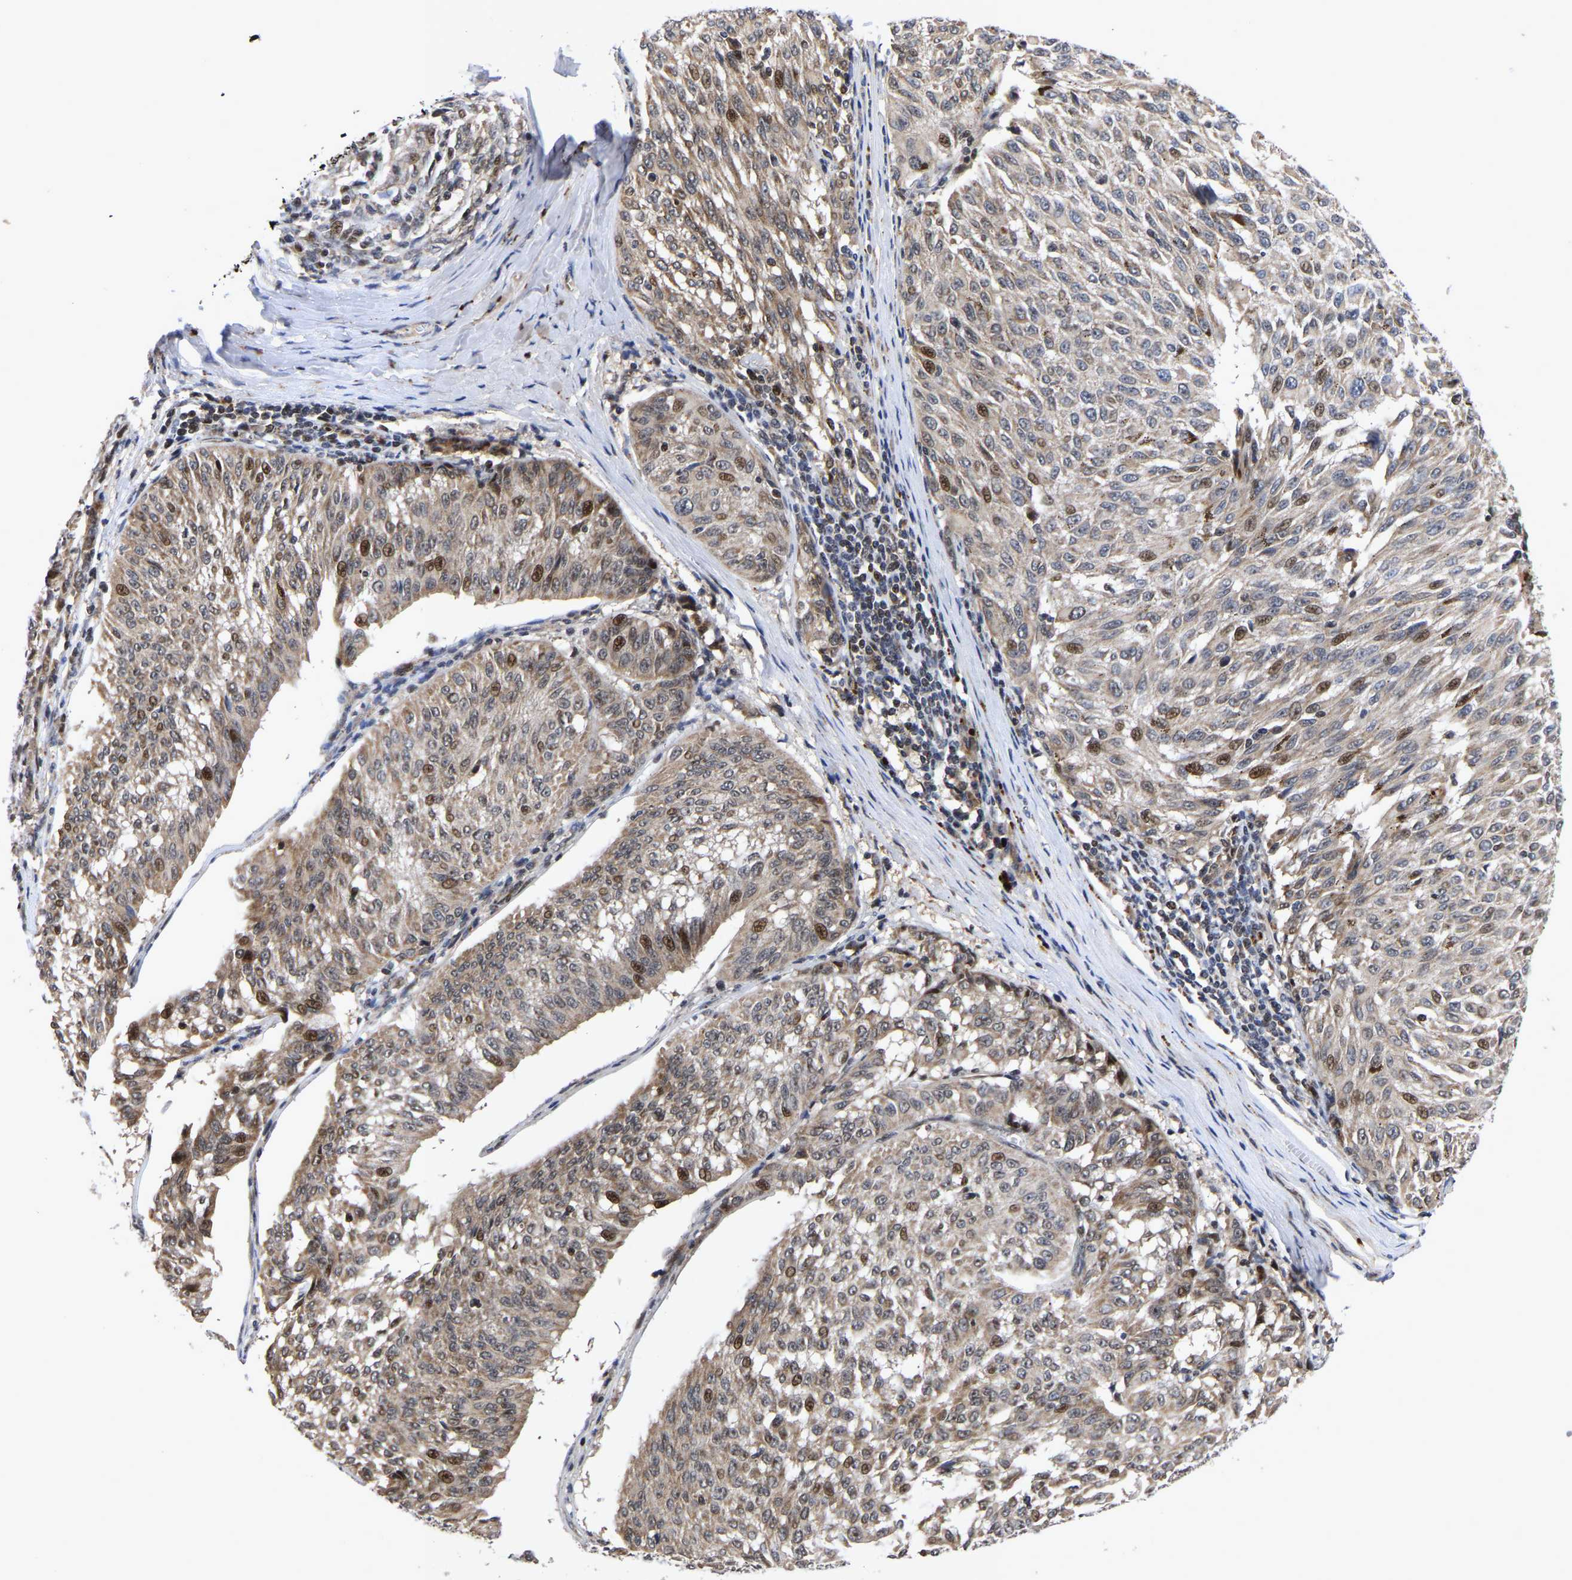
{"staining": {"intensity": "moderate", "quantity": ">75%", "location": "cytoplasmic/membranous,nuclear"}, "tissue": "melanoma", "cell_type": "Tumor cells", "image_type": "cancer", "snomed": [{"axis": "morphology", "description": "Malignant melanoma, NOS"}, {"axis": "topography", "description": "Skin"}], "caption": "A brown stain labels moderate cytoplasmic/membranous and nuclear expression of a protein in human malignant melanoma tumor cells. The staining was performed using DAB to visualize the protein expression in brown, while the nuclei were stained in blue with hematoxylin (Magnification: 20x).", "gene": "JUNB", "patient": {"sex": "female", "age": 72}}